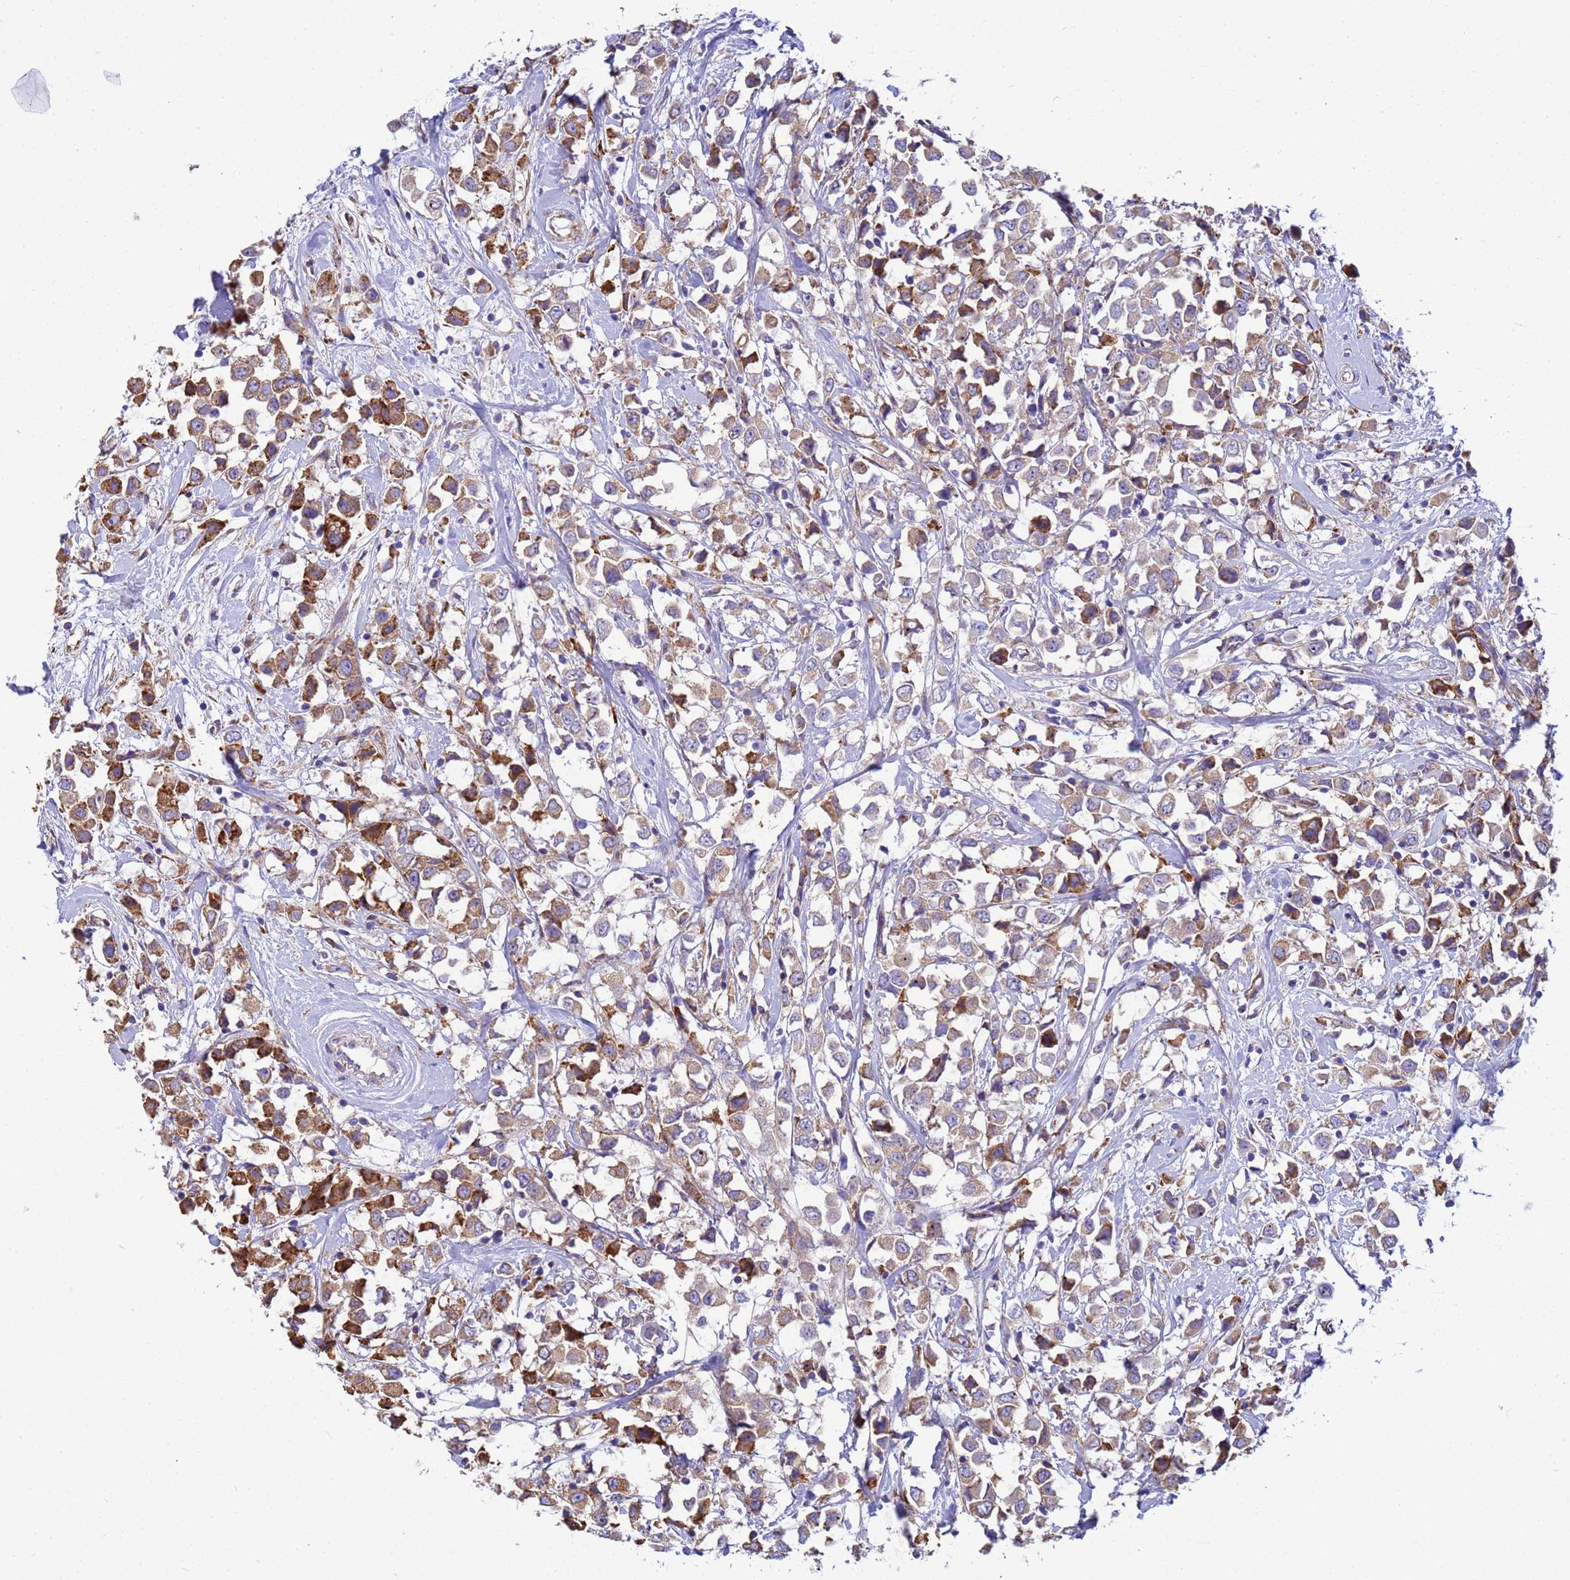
{"staining": {"intensity": "moderate", "quantity": ">75%", "location": "cytoplasmic/membranous"}, "tissue": "breast cancer", "cell_type": "Tumor cells", "image_type": "cancer", "snomed": [{"axis": "morphology", "description": "Duct carcinoma"}, {"axis": "topography", "description": "Breast"}], "caption": "The micrograph shows a brown stain indicating the presence of a protein in the cytoplasmic/membranous of tumor cells in breast cancer (invasive ductal carcinoma).", "gene": "THAP5", "patient": {"sex": "female", "age": 61}}